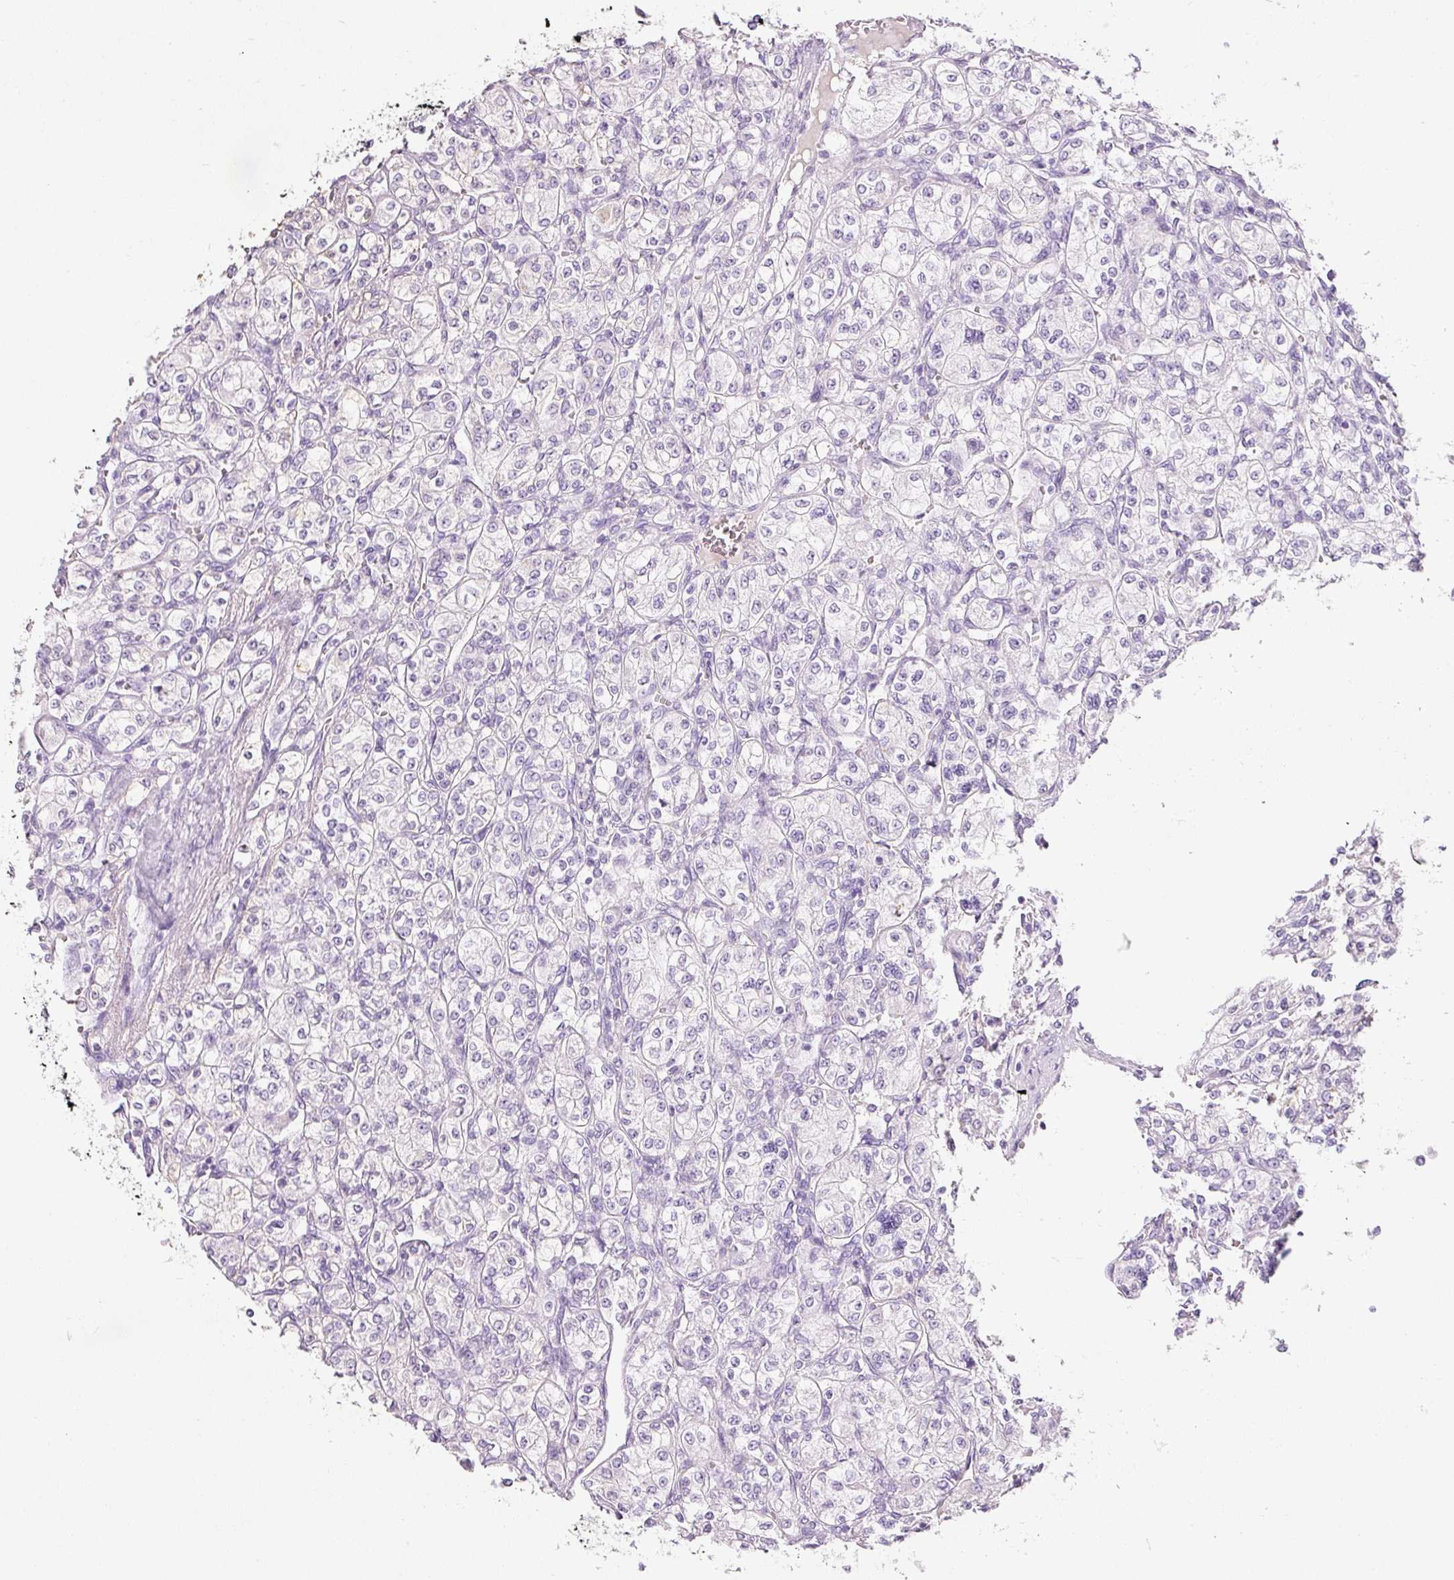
{"staining": {"intensity": "negative", "quantity": "none", "location": "none"}, "tissue": "renal cancer", "cell_type": "Tumor cells", "image_type": "cancer", "snomed": [{"axis": "morphology", "description": "Adenocarcinoma, NOS"}, {"axis": "topography", "description": "Kidney"}], "caption": "Immunohistochemistry photomicrograph of neoplastic tissue: renal cancer stained with DAB demonstrates no significant protein staining in tumor cells.", "gene": "DNM1", "patient": {"sex": "male", "age": 77}}